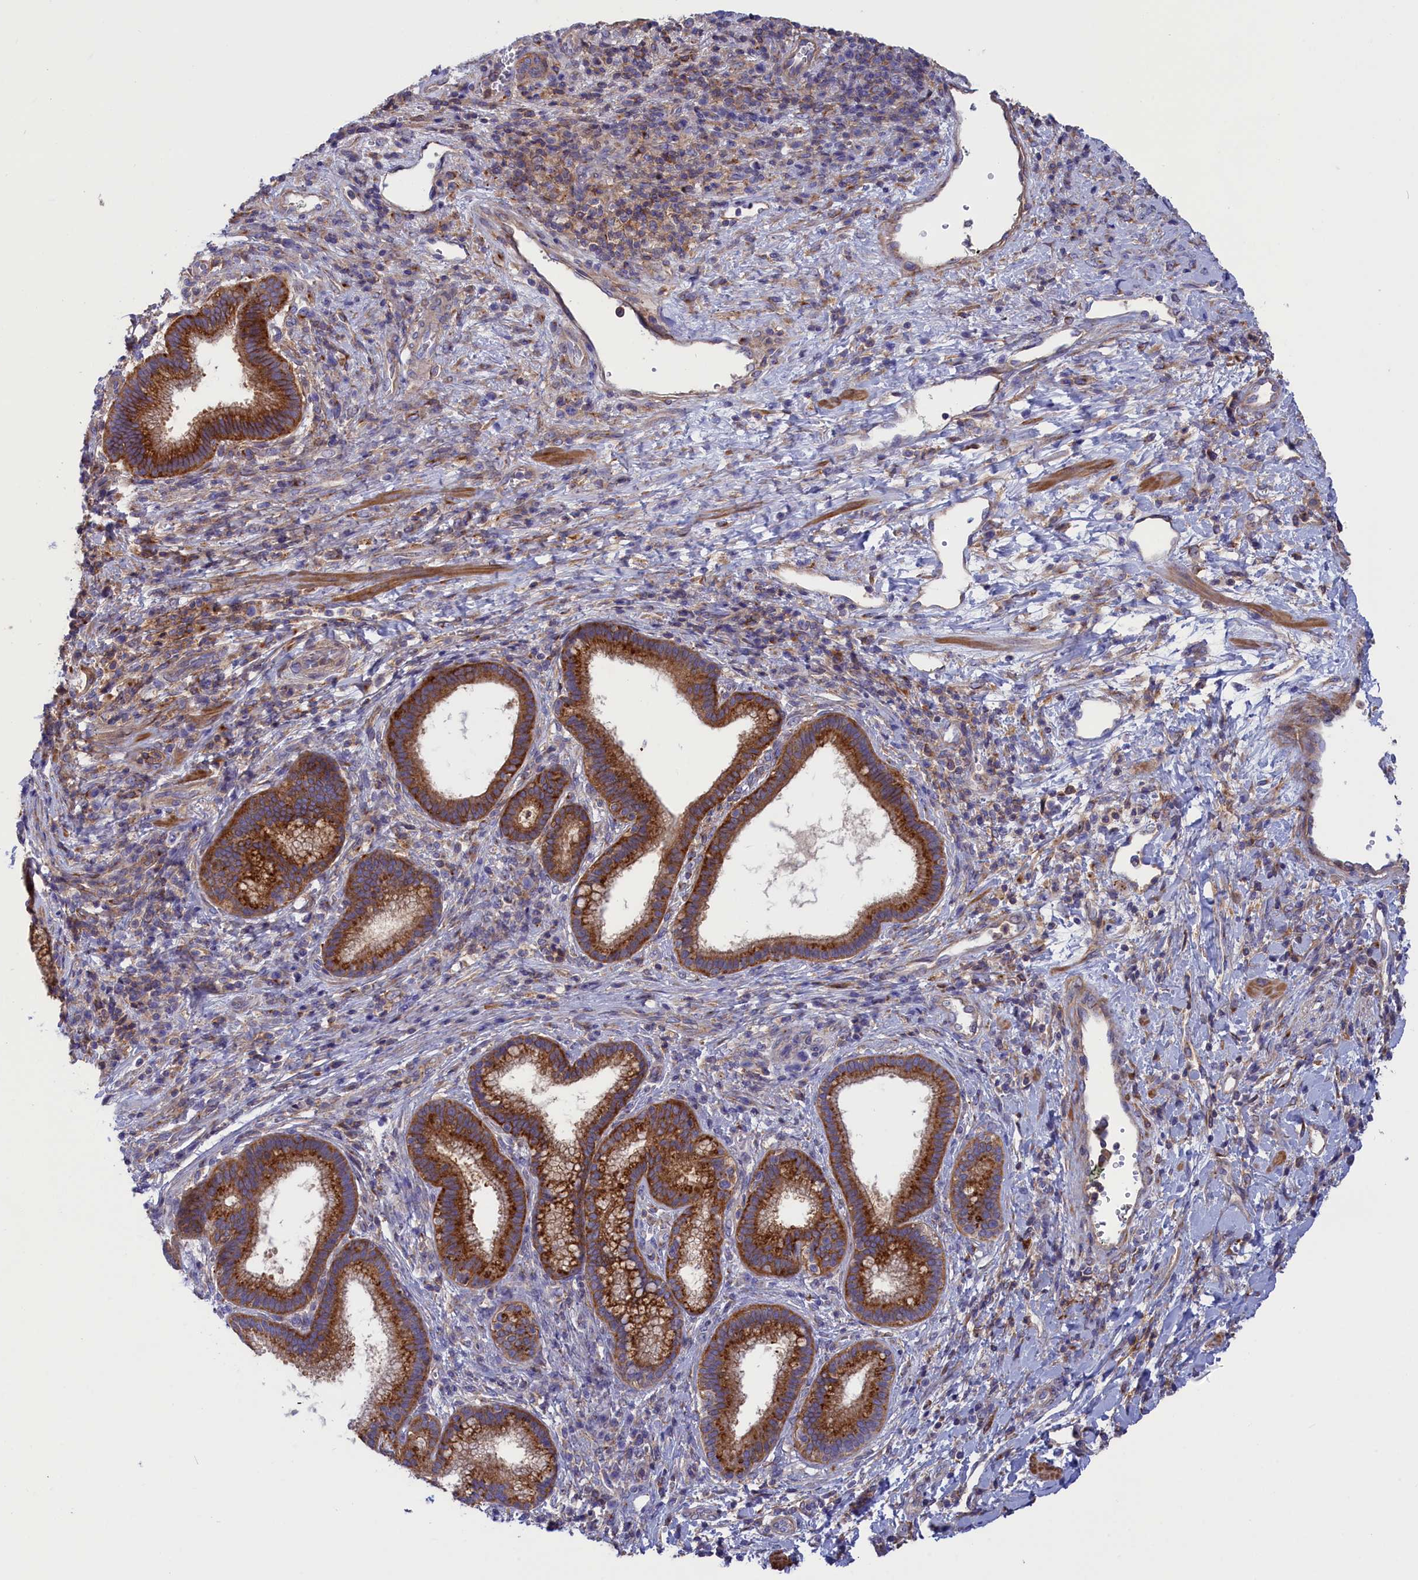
{"staining": {"intensity": "strong", "quantity": ">75%", "location": "cytoplasmic/membranous"}, "tissue": "pancreatic cancer", "cell_type": "Tumor cells", "image_type": "cancer", "snomed": [{"axis": "morphology", "description": "Normal tissue, NOS"}, {"axis": "morphology", "description": "Adenocarcinoma, NOS"}, {"axis": "topography", "description": "Pancreas"}], "caption": "Tumor cells display strong cytoplasmic/membranous positivity in approximately >75% of cells in pancreatic adenocarcinoma.", "gene": "SCAMP4", "patient": {"sex": "female", "age": 55}}